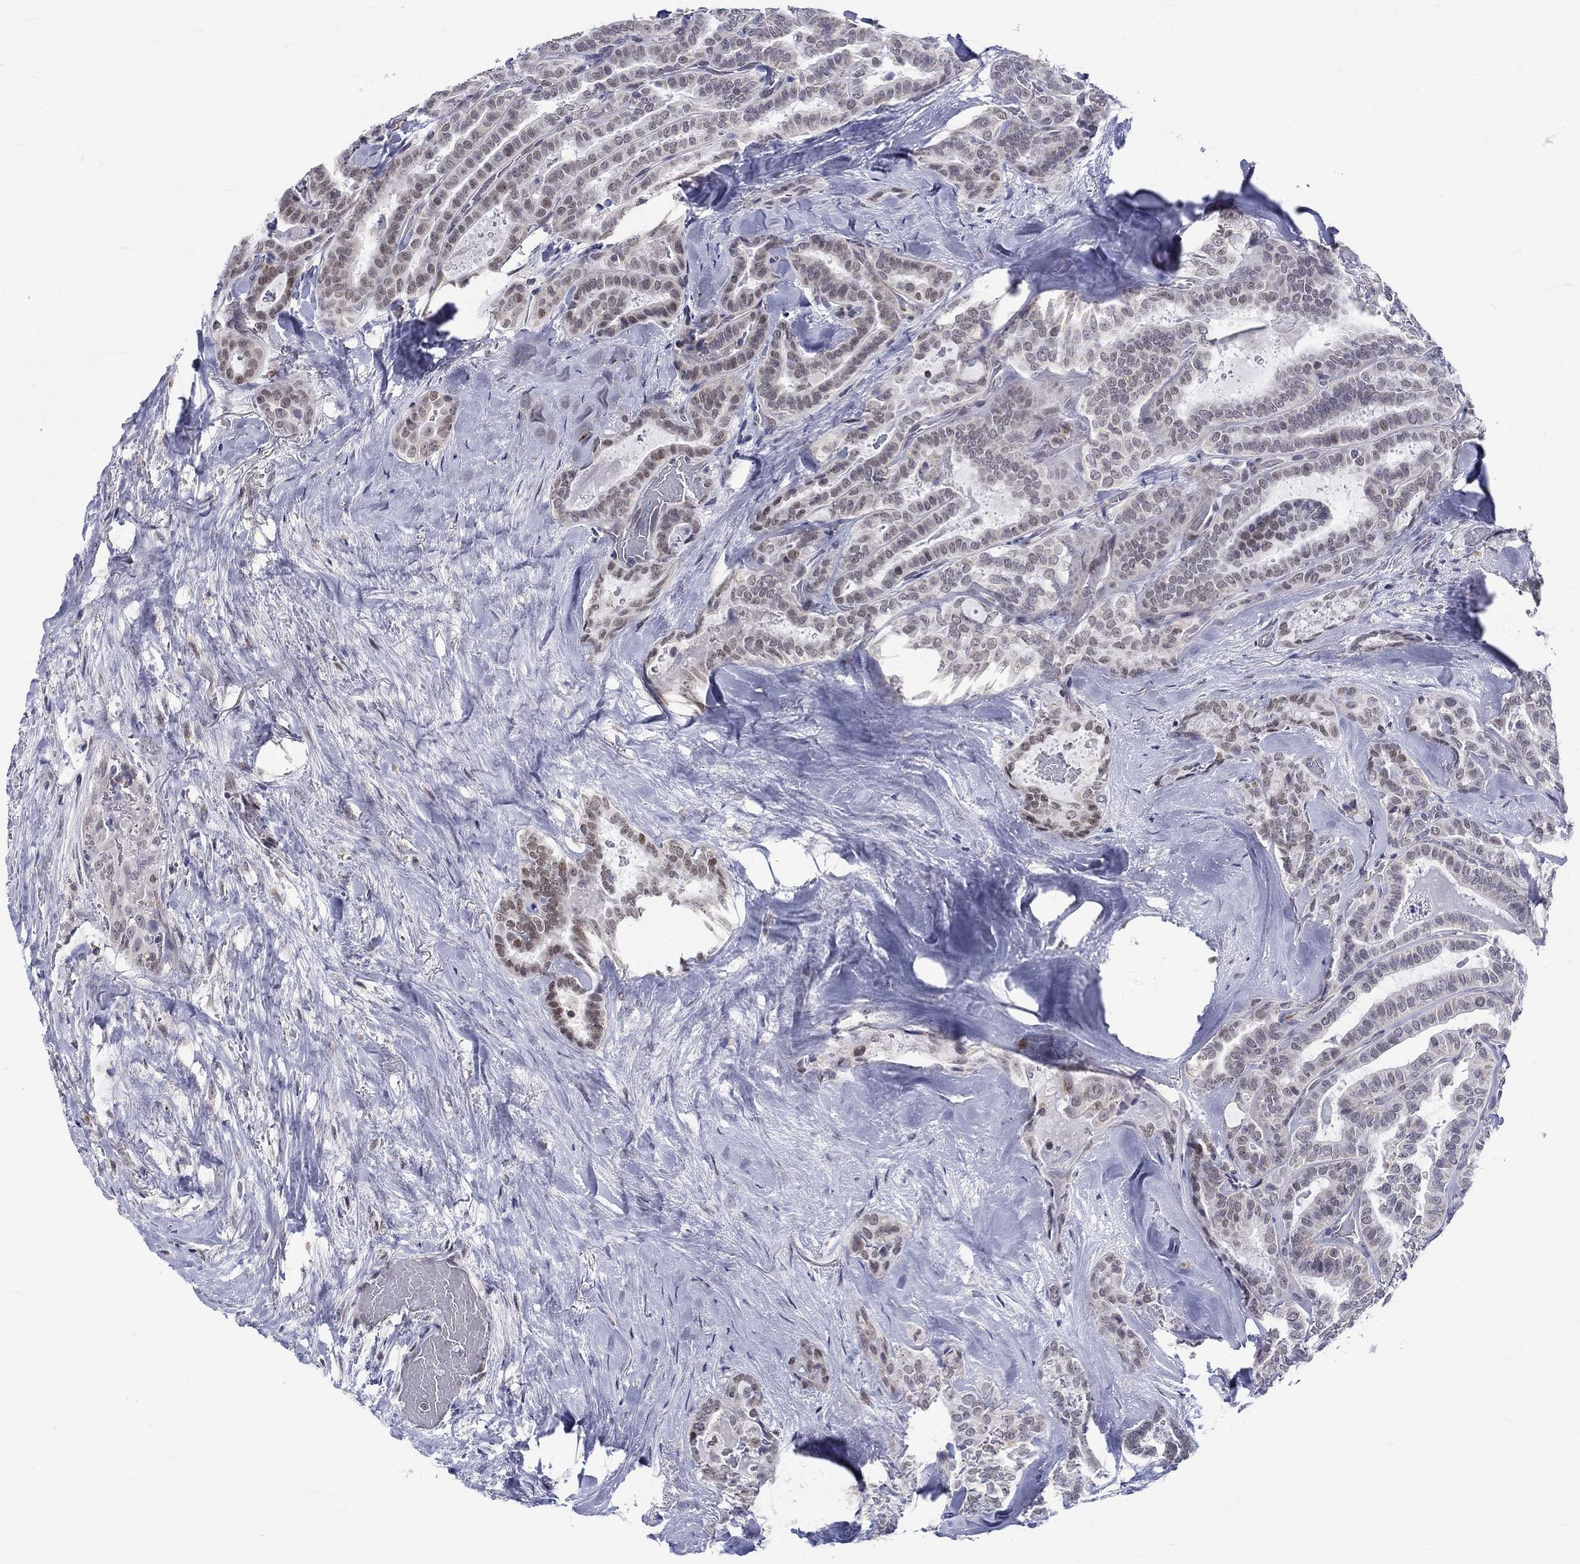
{"staining": {"intensity": "moderate", "quantity": "25%-75%", "location": "nuclear"}, "tissue": "thyroid cancer", "cell_type": "Tumor cells", "image_type": "cancer", "snomed": [{"axis": "morphology", "description": "Papillary adenocarcinoma, NOS"}, {"axis": "topography", "description": "Thyroid gland"}], "caption": "Papillary adenocarcinoma (thyroid) stained with DAB IHC reveals medium levels of moderate nuclear positivity in approximately 25%-75% of tumor cells.", "gene": "ST6GALNAC1", "patient": {"sex": "female", "age": 39}}